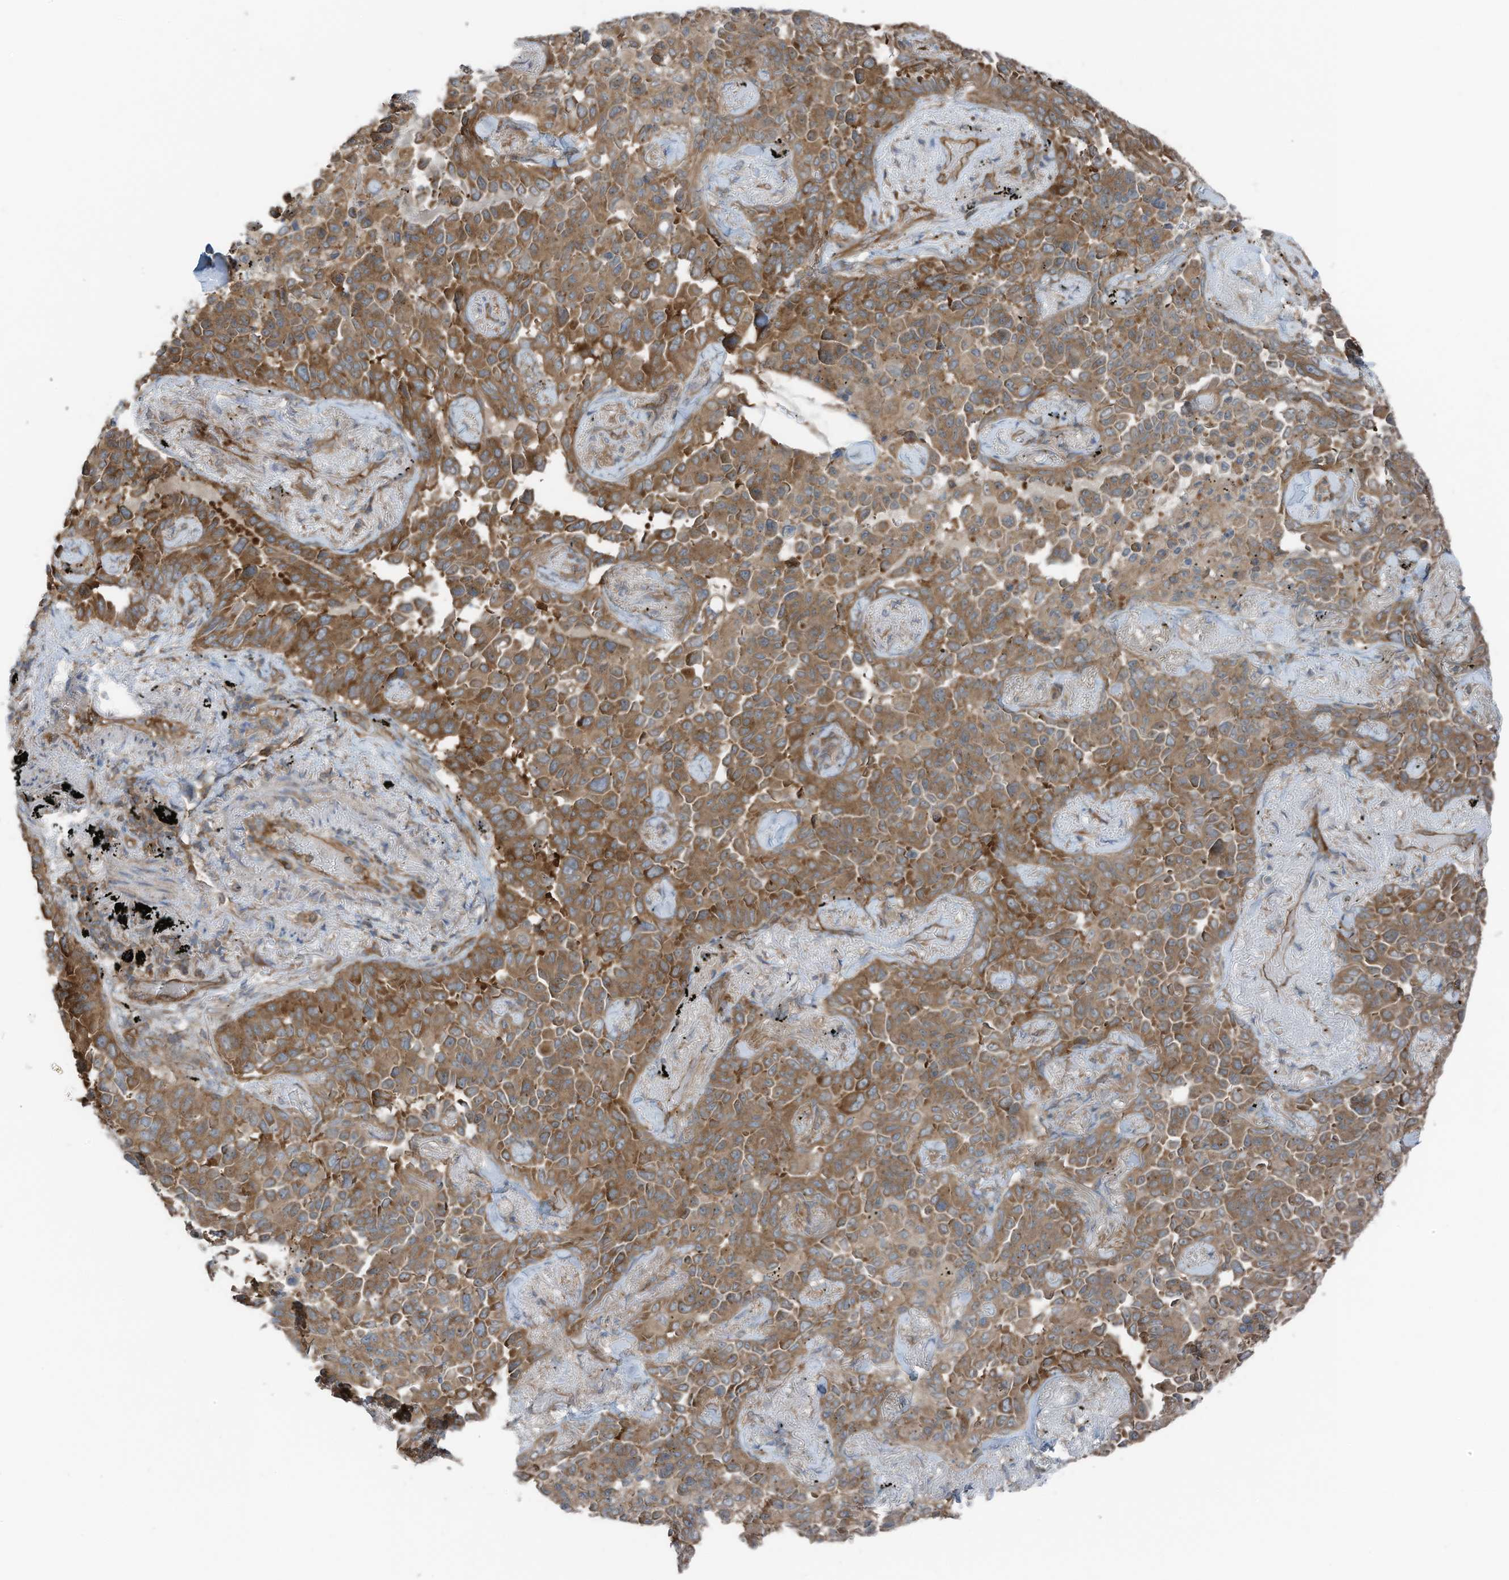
{"staining": {"intensity": "moderate", "quantity": ">75%", "location": "cytoplasmic/membranous"}, "tissue": "lung cancer", "cell_type": "Tumor cells", "image_type": "cancer", "snomed": [{"axis": "morphology", "description": "Adenocarcinoma, NOS"}, {"axis": "topography", "description": "Lung"}], "caption": "Moderate cytoplasmic/membranous positivity for a protein is present in approximately >75% of tumor cells of lung cancer using immunohistochemistry.", "gene": "TXNDC9", "patient": {"sex": "female", "age": 67}}